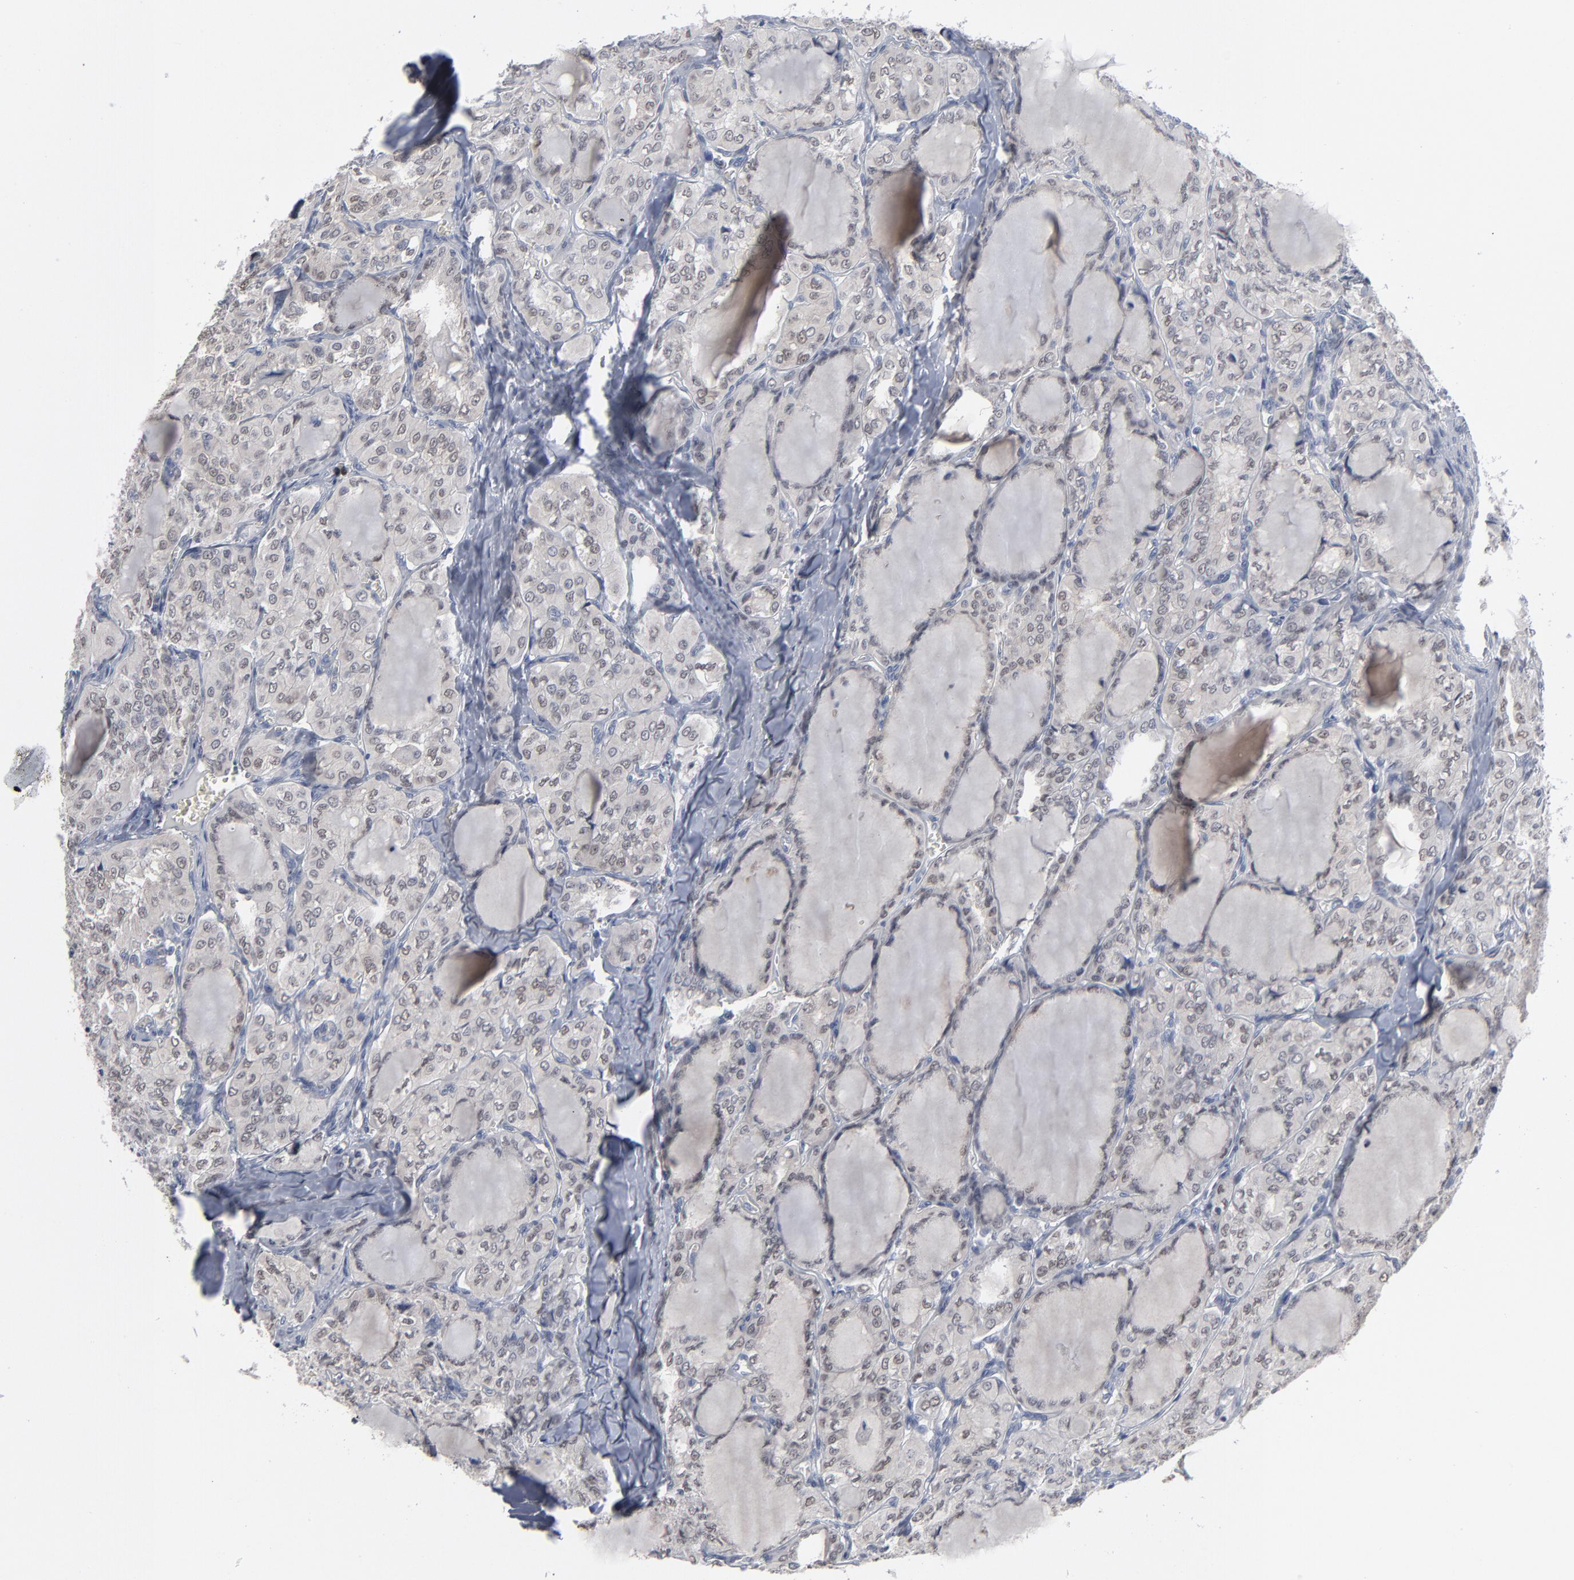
{"staining": {"intensity": "negative", "quantity": "none", "location": "none"}, "tissue": "thyroid cancer", "cell_type": "Tumor cells", "image_type": "cancer", "snomed": [{"axis": "morphology", "description": "Papillary adenocarcinoma, NOS"}, {"axis": "topography", "description": "Thyroid gland"}], "caption": "High power microscopy histopathology image of an immunohistochemistry (IHC) histopathology image of papillary adenocarcinoma (thyroid), revealing no significant staining in tumor cells.", "gene": "FOXN2", "patient": {"sex": "male", "age": 20}}